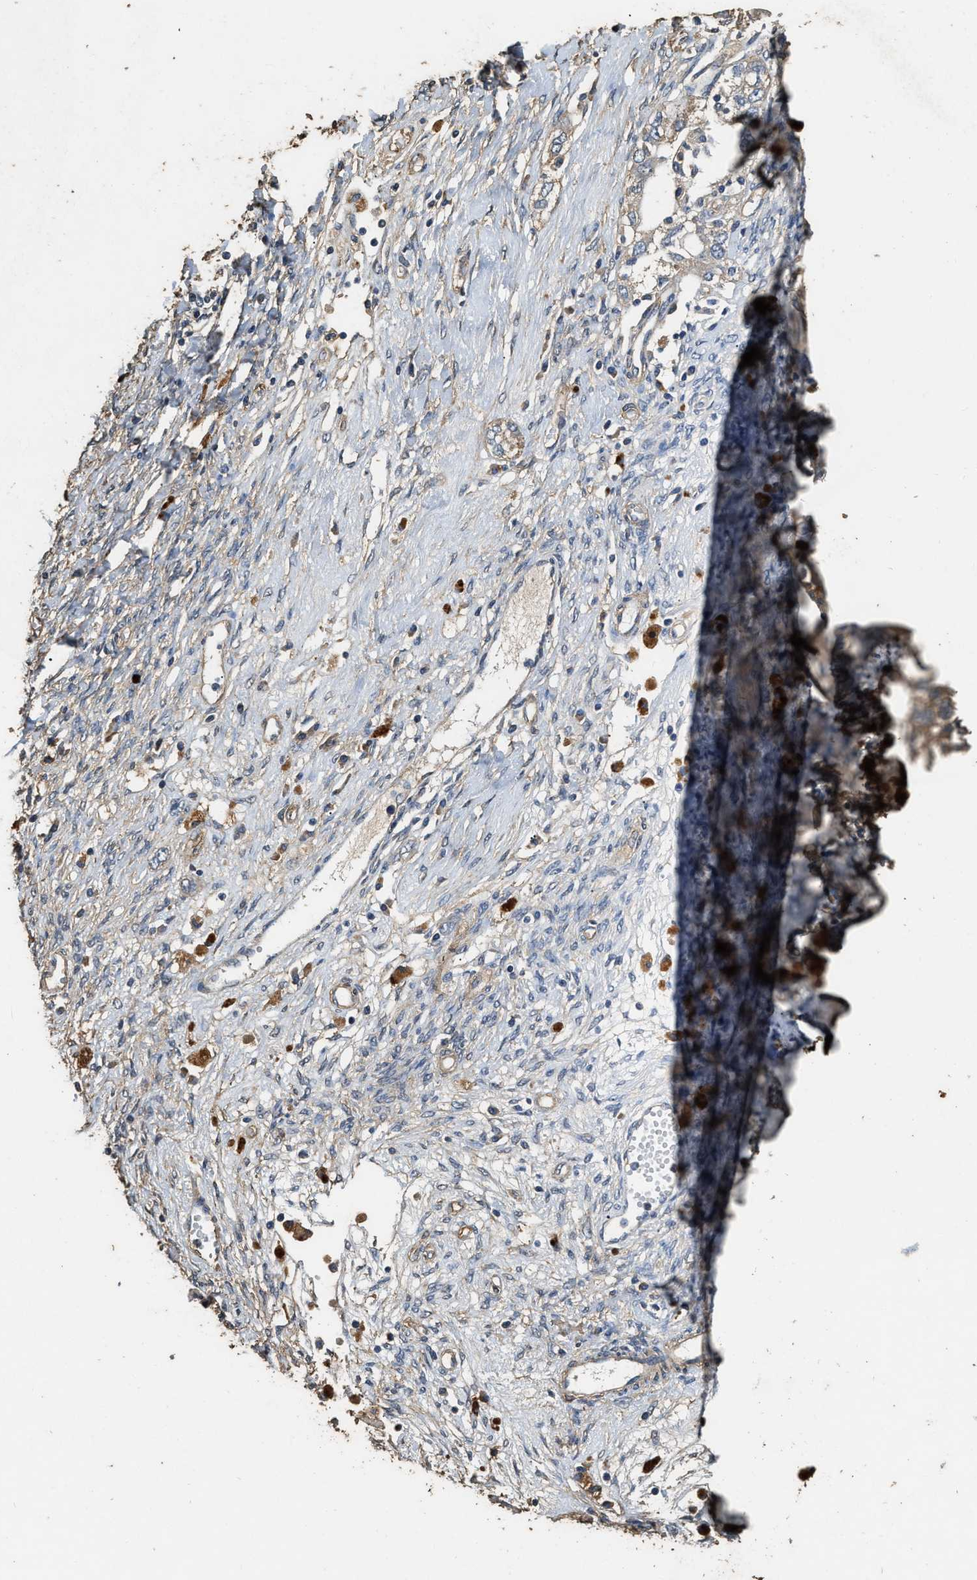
{"staining": {"intensity": "weak", "quantity": "<25%", "location": "cytoplasmic/membranous"}, "tissue": "ovarian cancer", "cell_type": "Tumor cells", "image_type": "cancer", "snomed": [{"axis": "morphology", "description": "Carcinoma, NOS"}, {"axis": "morphology", "description": "Cystadenocarcinoma, serous, NOS"}, {"axis": "topography", "description": "Ovary"}], "caption": "Tumor cells show no significant expression in ovarian cancer.", "gene": "MIB1", "patient": {"sex": "female", "age": 69}}